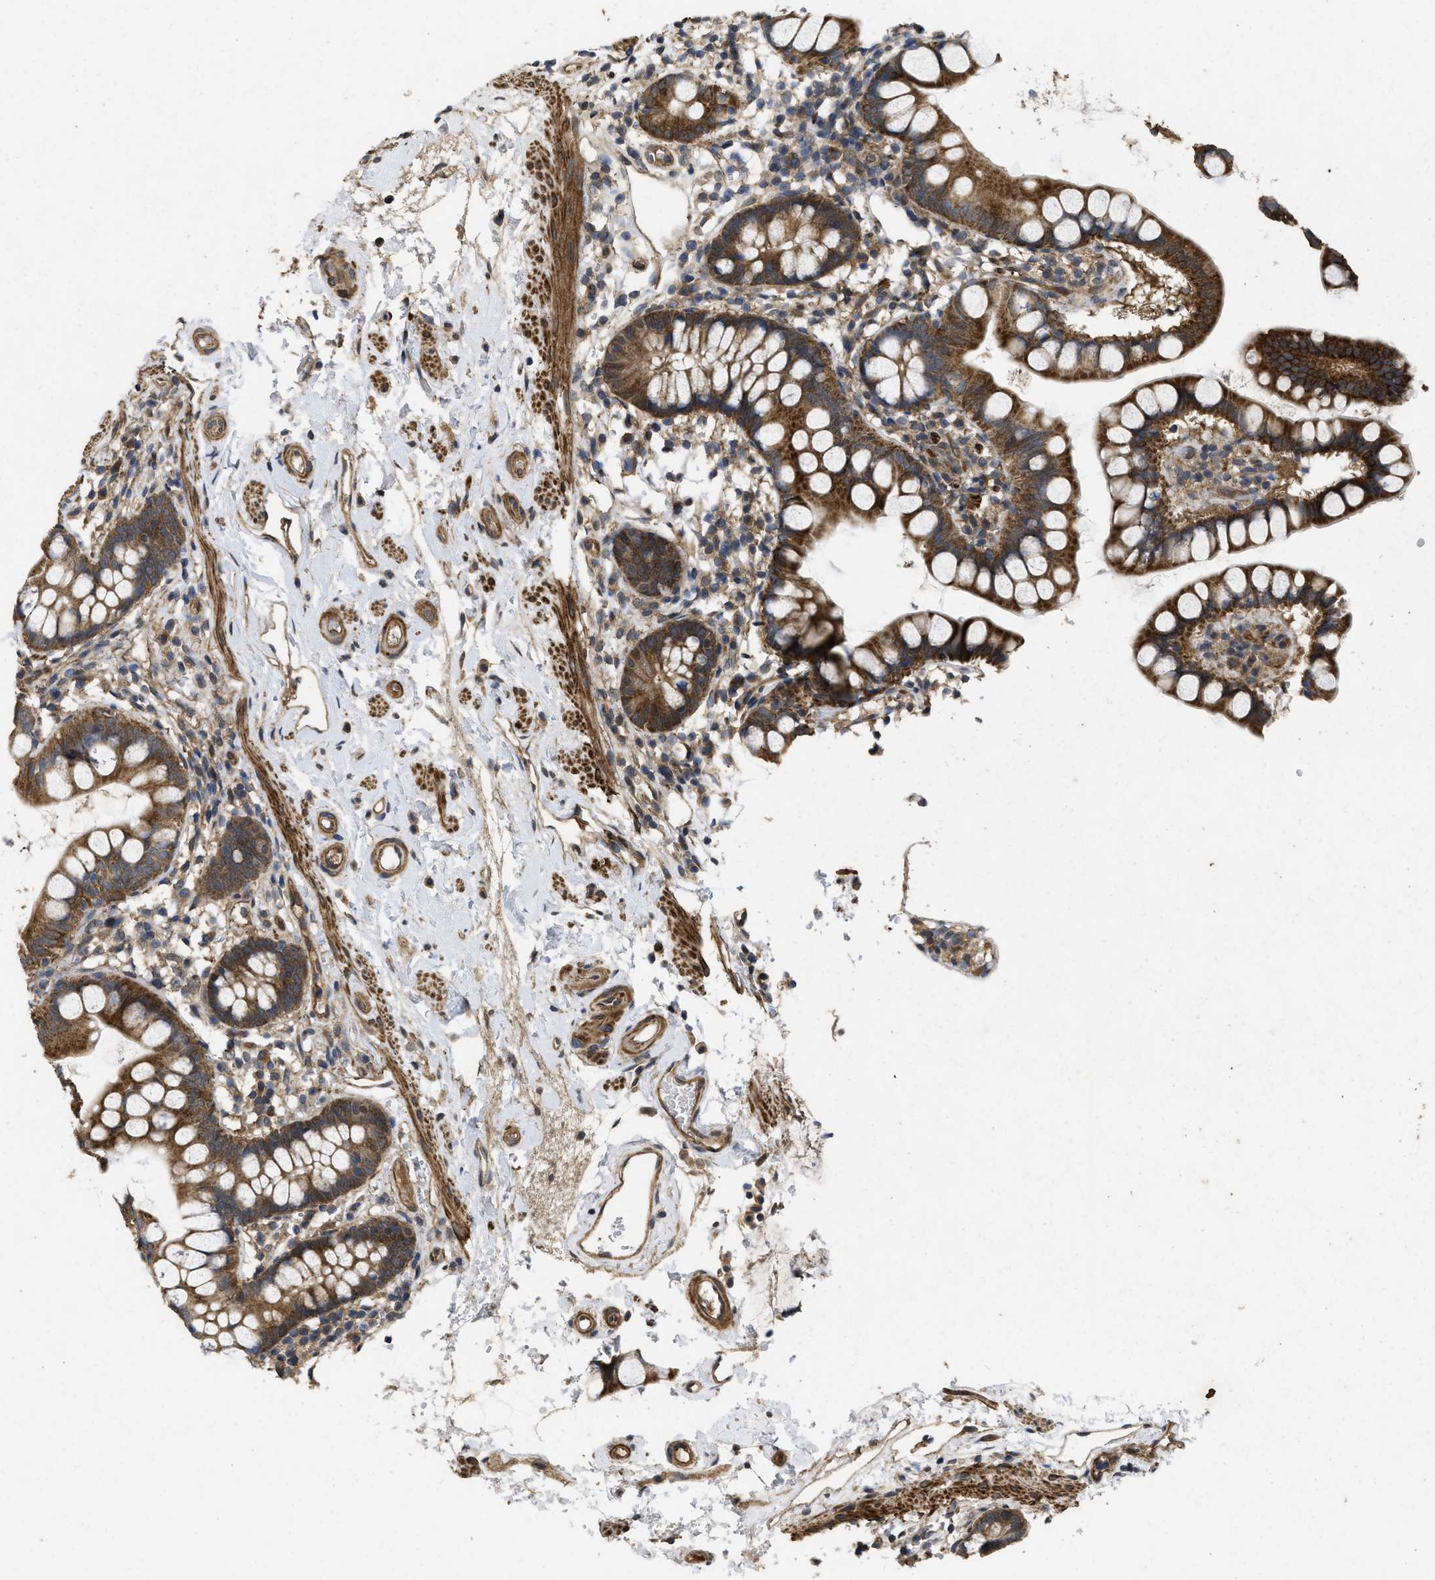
{"staining": {"intensity": "strong", "quantity": ">75%", "location": "cytoplasmic/membranous"}, "tissue": "small intestine", "cell_type": "Glandular cells", "image_type": "normal", "snomed": [{"axis": "morphology", "description": "Normal tissue, NOS"}, {"axis": "topography", "description": "Small intestine"}], "caption": "Glandular cells exhibit high levels of strong cytoplasmic/membranous positivity in about >75% of cells in unremarkable small intestine. Ihc stains the protein of interest in brown and the nuclei are stained blue.", "gene": "FZD6", "patient": {"sex": "female", "age": 84}}